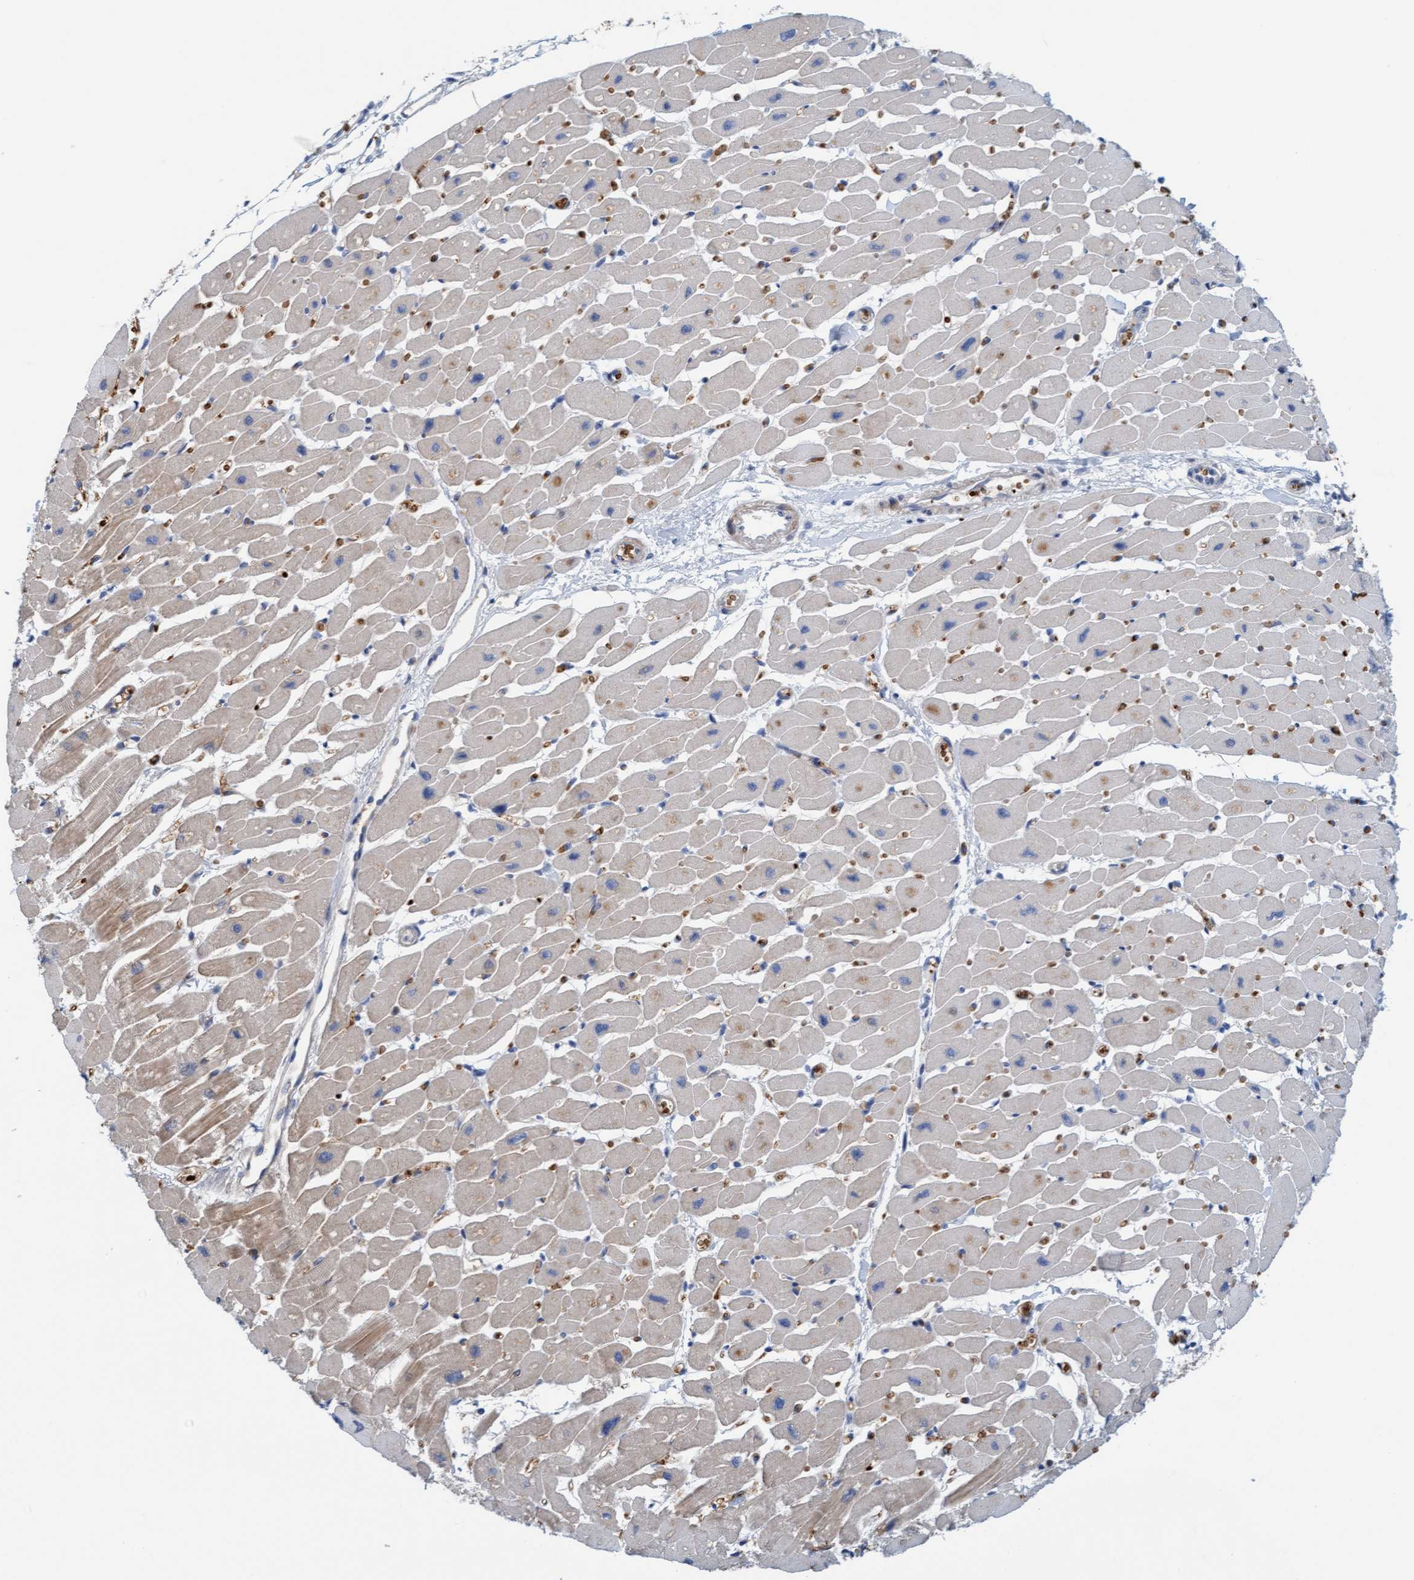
{"staining": {"intensity": "weak", "quantity": "25%-75%", "location": "cytoplasmic/membranous"}, "tissue": "heart muscle", "cell_type": "Cardiomyocytes", "image_type": "normal", "snomed": [{"axis": "morphology", "description": "Normal tissue, NOS"}, {"axis": "topography", "description": "Heart"}], "caption": "Heart muscle stained for a protein (brown) reveals weak cytoplasmic/membranous positive expression in about 25%-75% of cardiomyocytes.", "gene": "P2RX5", "patient": {"sex": "female", "age": 54}}